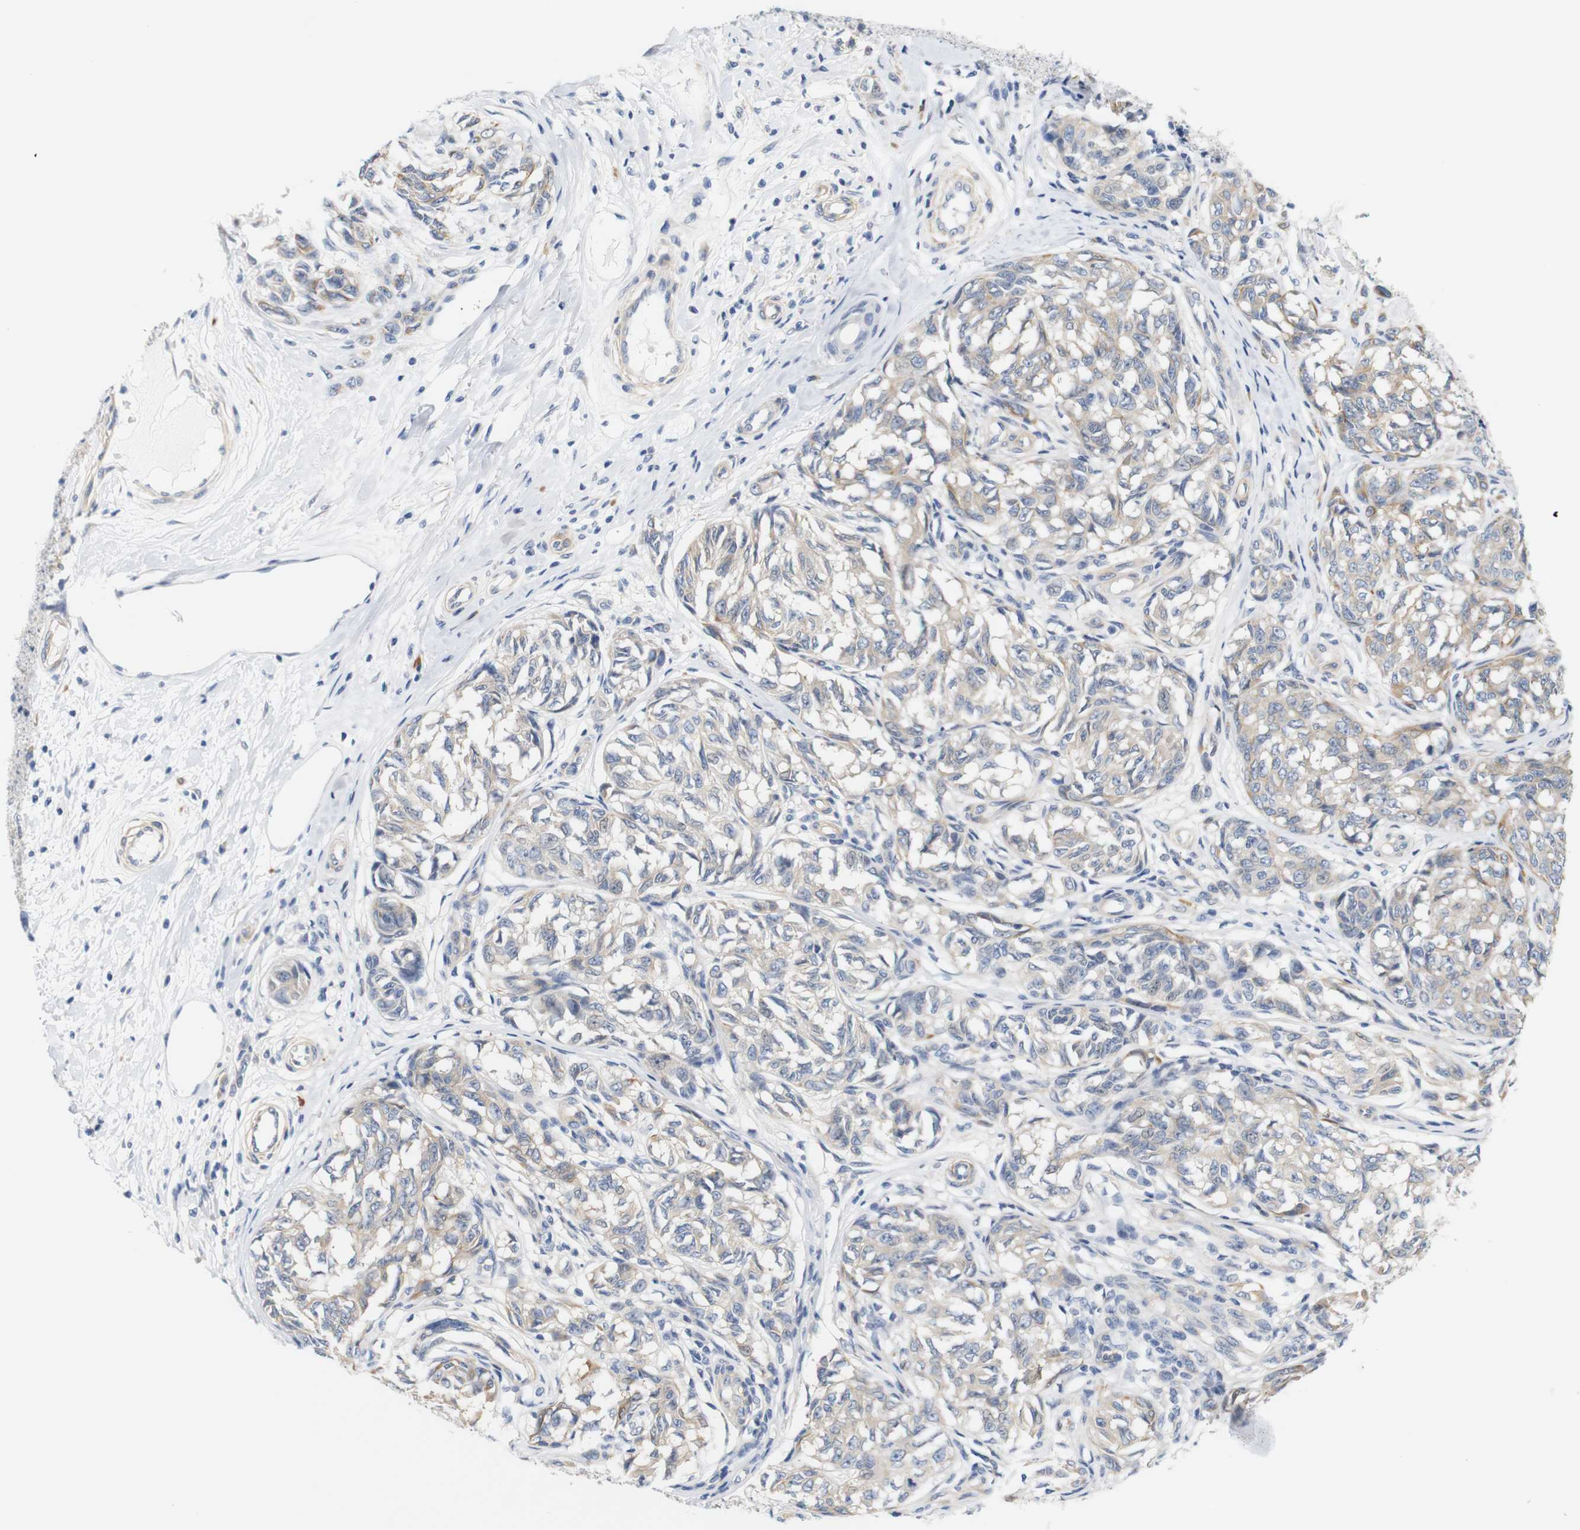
{"staining": {"intensity": "moderate", "quantity": "25%-75%", "location": "cytoplasmic/membranous"}, "tissue": "melanoma", "cell_type": "Tumor cells", "image_type": "cancer", "snomed": [{"axis": "morphology", "description": "Malignant melanoma, NOS"}, {"axis": "topography", "description": "Skin"}], "caption": "Moderate cytoplasmic/membranous positivity for a protein is present in approximately 25%-75% of tumor cells of melanoma using immunohistochemistry (IHC).", "gene": "STMN3", "patient": {"sex": "female", "age": 64}}